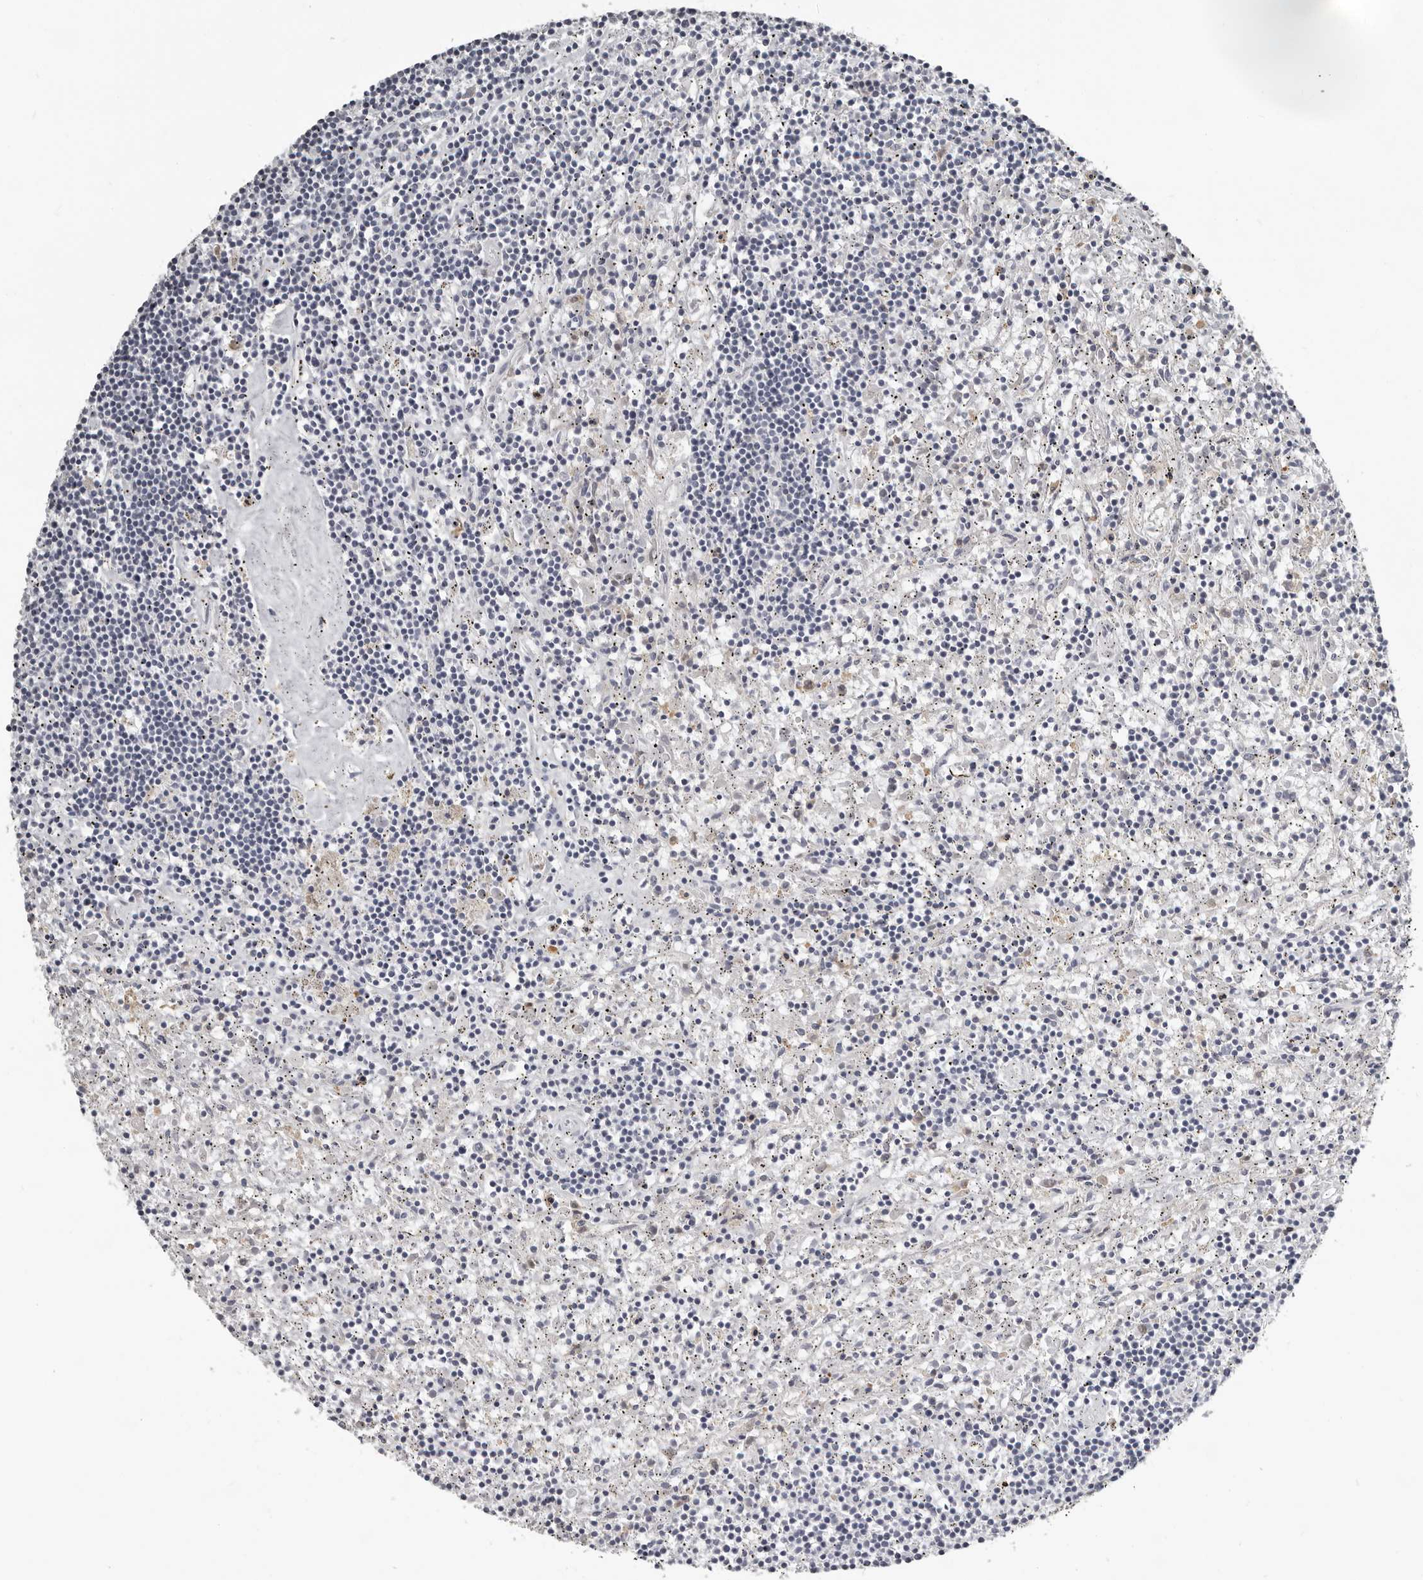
{"staining": {"intensity": "negative", "quantity": "none", "location": "none"}, "tissue": "lymphoma", "cell_type": "Tumor cells", "image_type": "cancer", "snomed": [{"axis": "morphology", "description": "Malignant lymphoma, non-Hodgkin's type, Low grade"}, {"axis": "topography", "description": "Spleen"}], "caption": "This is a micrograph of IHC staining of malignant lymphoma, non-Hodgkin's type (low-grade), which shows no staining in tumor cells.", "gene": "KCNJ8", "patient": {"sex": "male", "age": 76}}